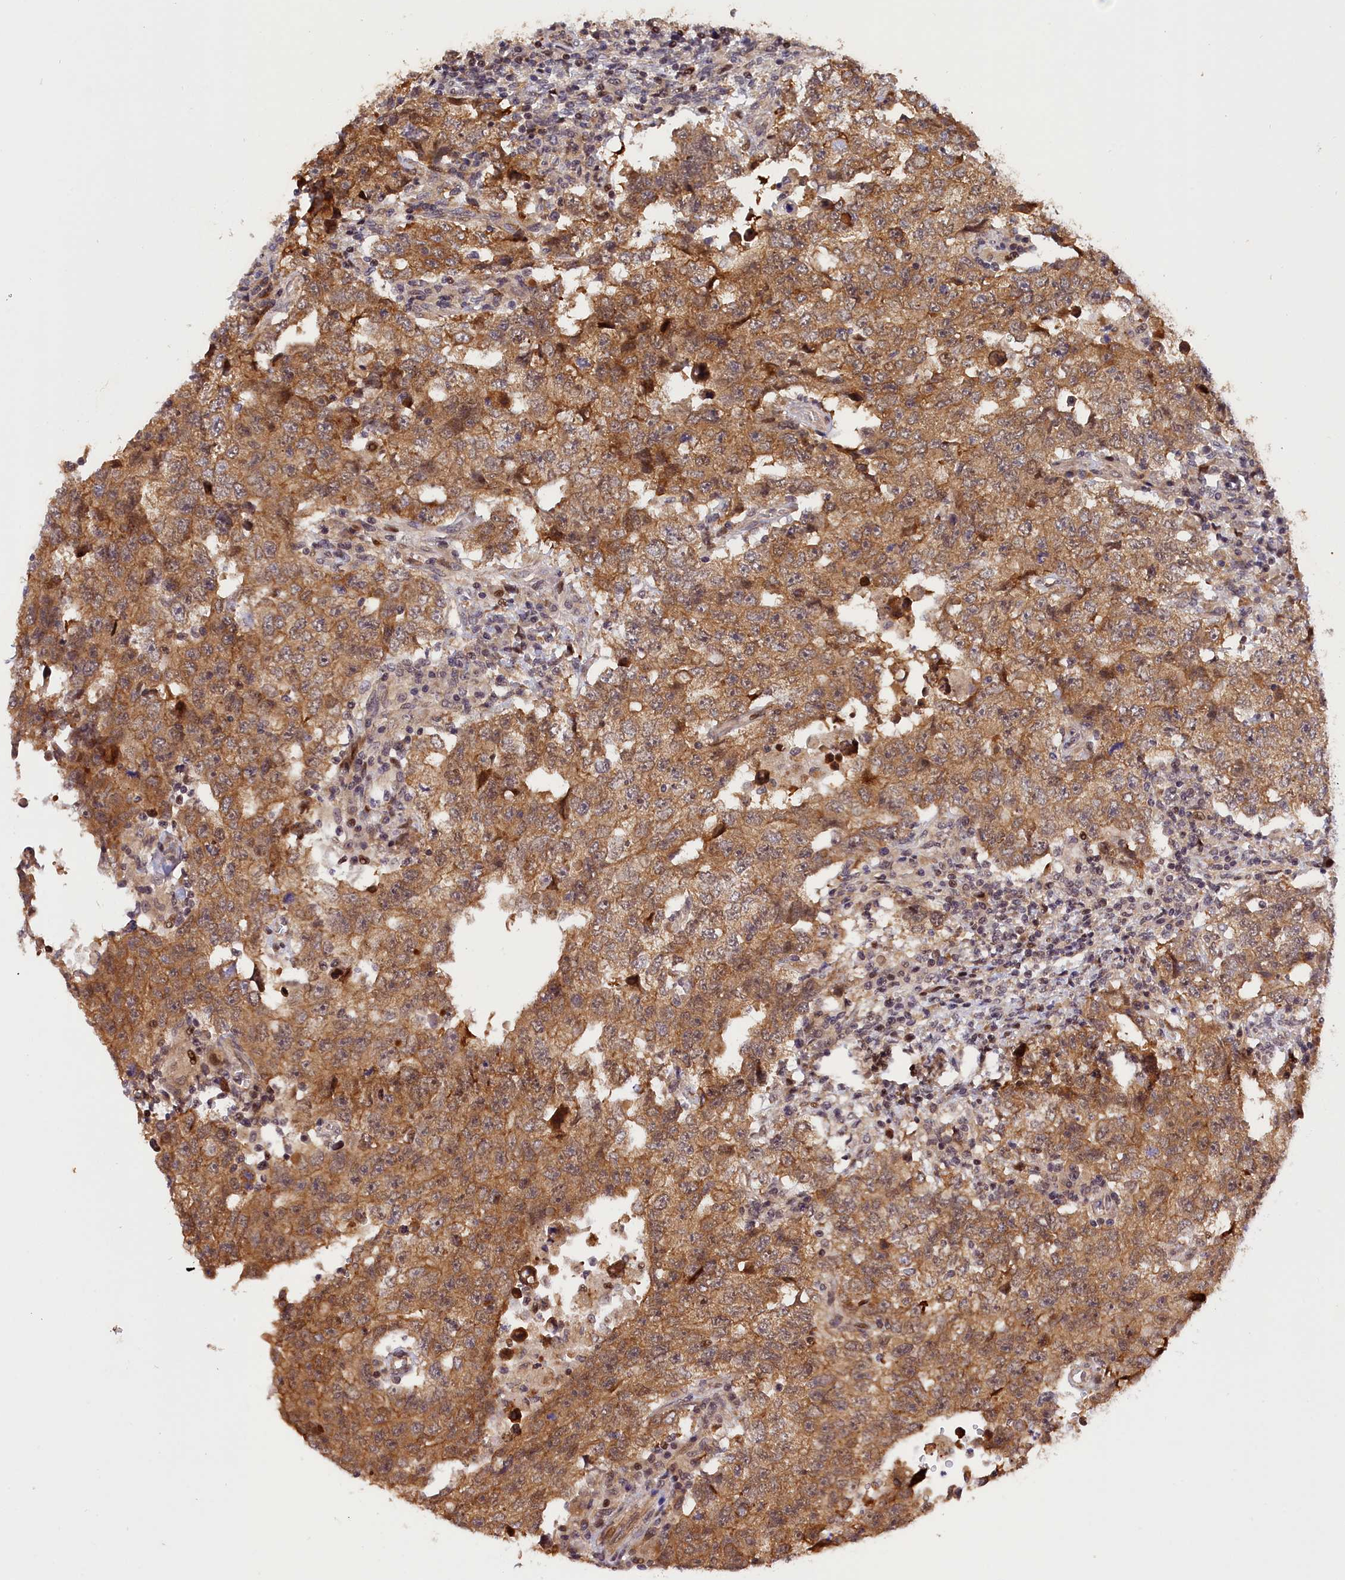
{"staining": {"intensity": "moderate", "quantity": ">75%", "location": "cytoplasmic/membranous"}, "tissue": "testis cancer", "cell_type": "Tumor cells", "image_type": "cancer", "snomed": [{"axis": "morphology", "description": "Carcinoma, Embryonal, NOS"}, {"axis": "topography", "description": "Testis"}], "caption": "Embryonal carcinoma (testis) stained for a protein exhibits moderate cytoplasmic/membranous positivity in tumor cells.", "gene": "SAMD4A", "patient": {"sex": "male", "age": 26}}